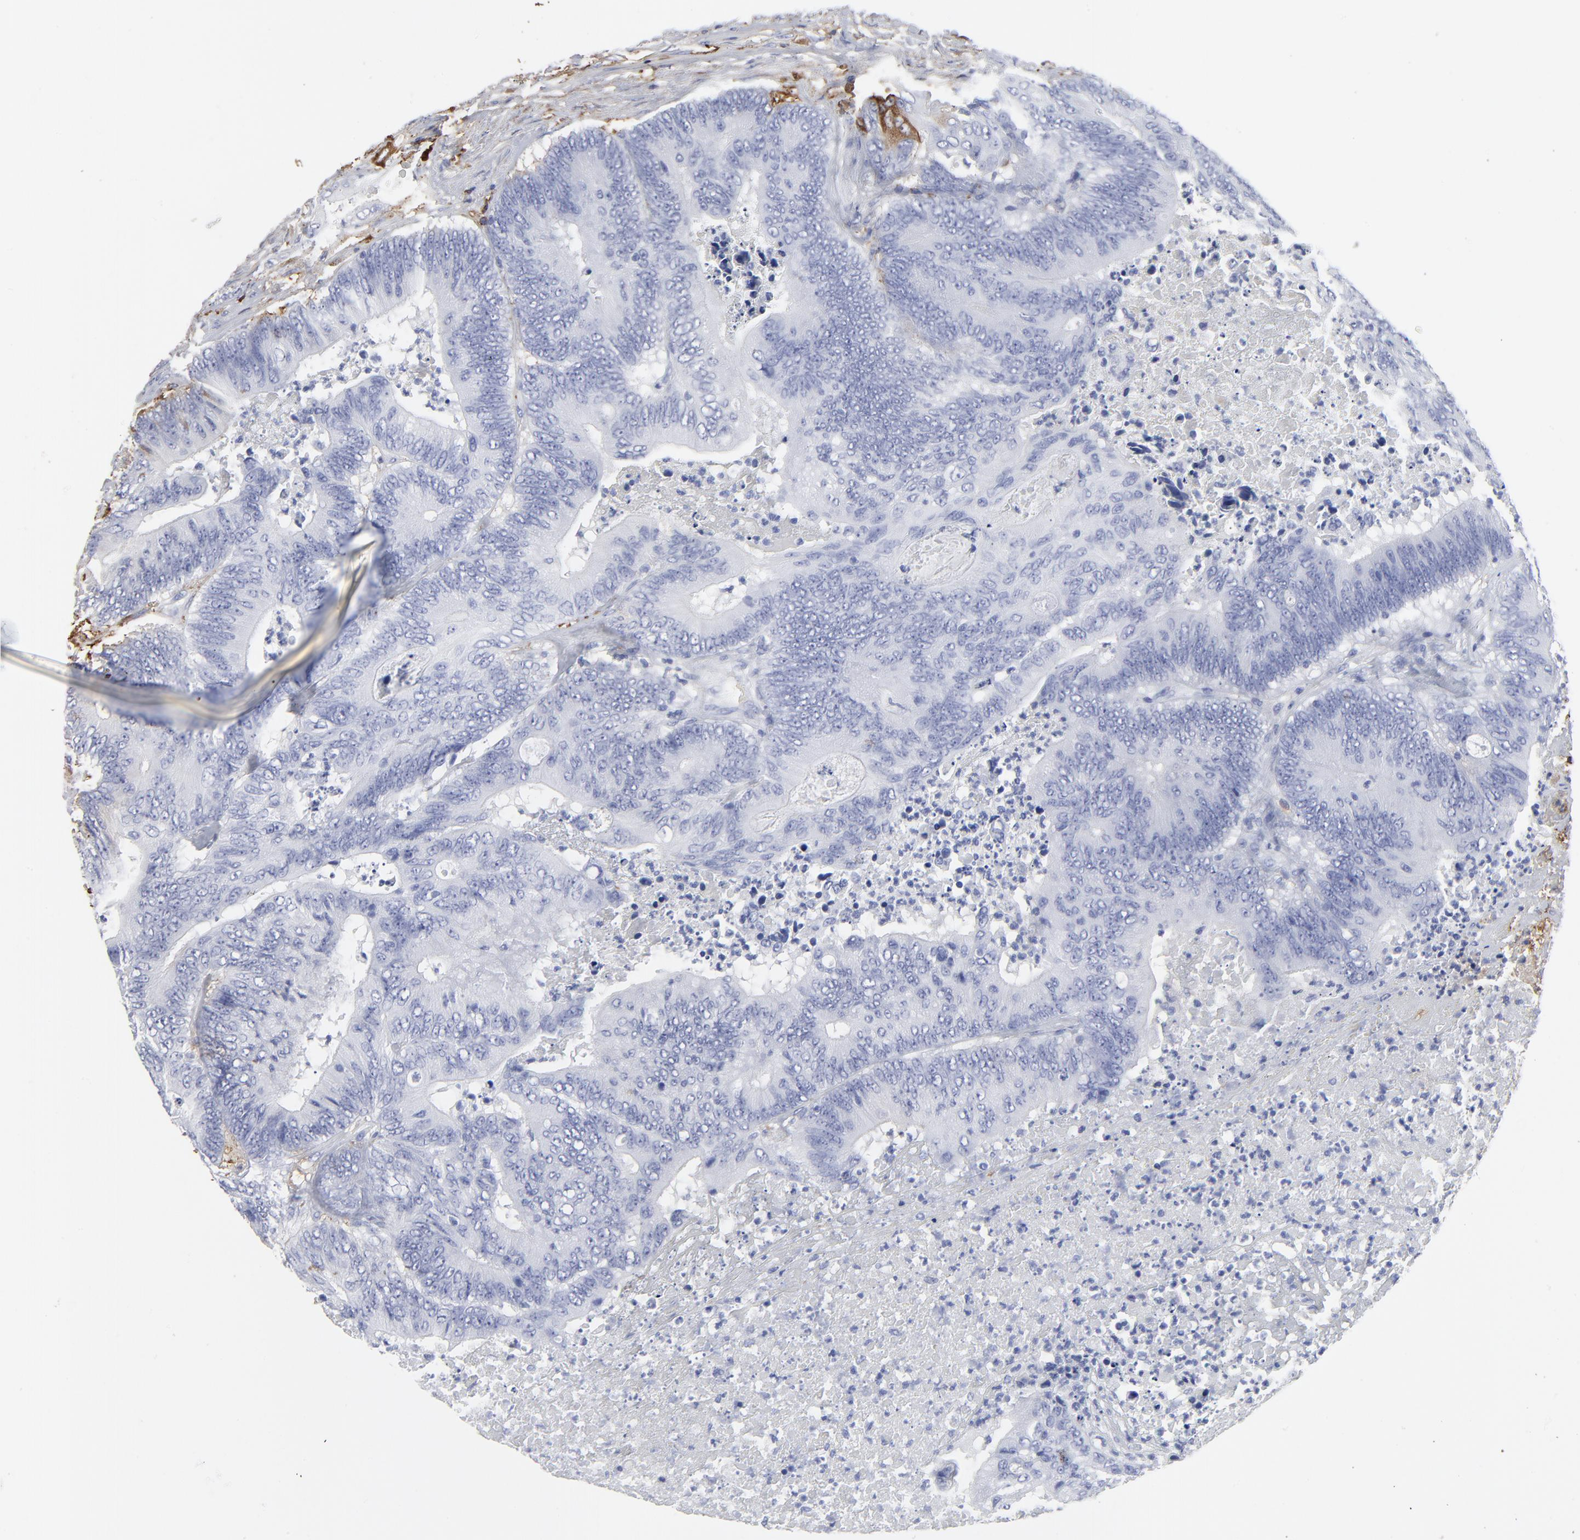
{"staining": {"intensity": "moderate", "quantity": "<25%", "location": "cytoplasmic/membranous"}, "tissue": "colorectal cancer", "cell_type": "Tumor cells", "image_type": "cancer", "snomed": [{"axis": "morphology", "description": "Adenocarcinoma, NOS"}, {"axis": "topography", "description": "Colon"}], "caption": "Immunohistochemical staining of human colorectal cancer shows low levels of moderate cytoplasmic/membranous protein expression in approximately <25% of tumor cells. Using DAB (brown) and hematoxylin (blue) stains, captured at high magnification using brightfield microscopy.", "gene": "DCN", "patient": {"sex": "male", "age": 65}}